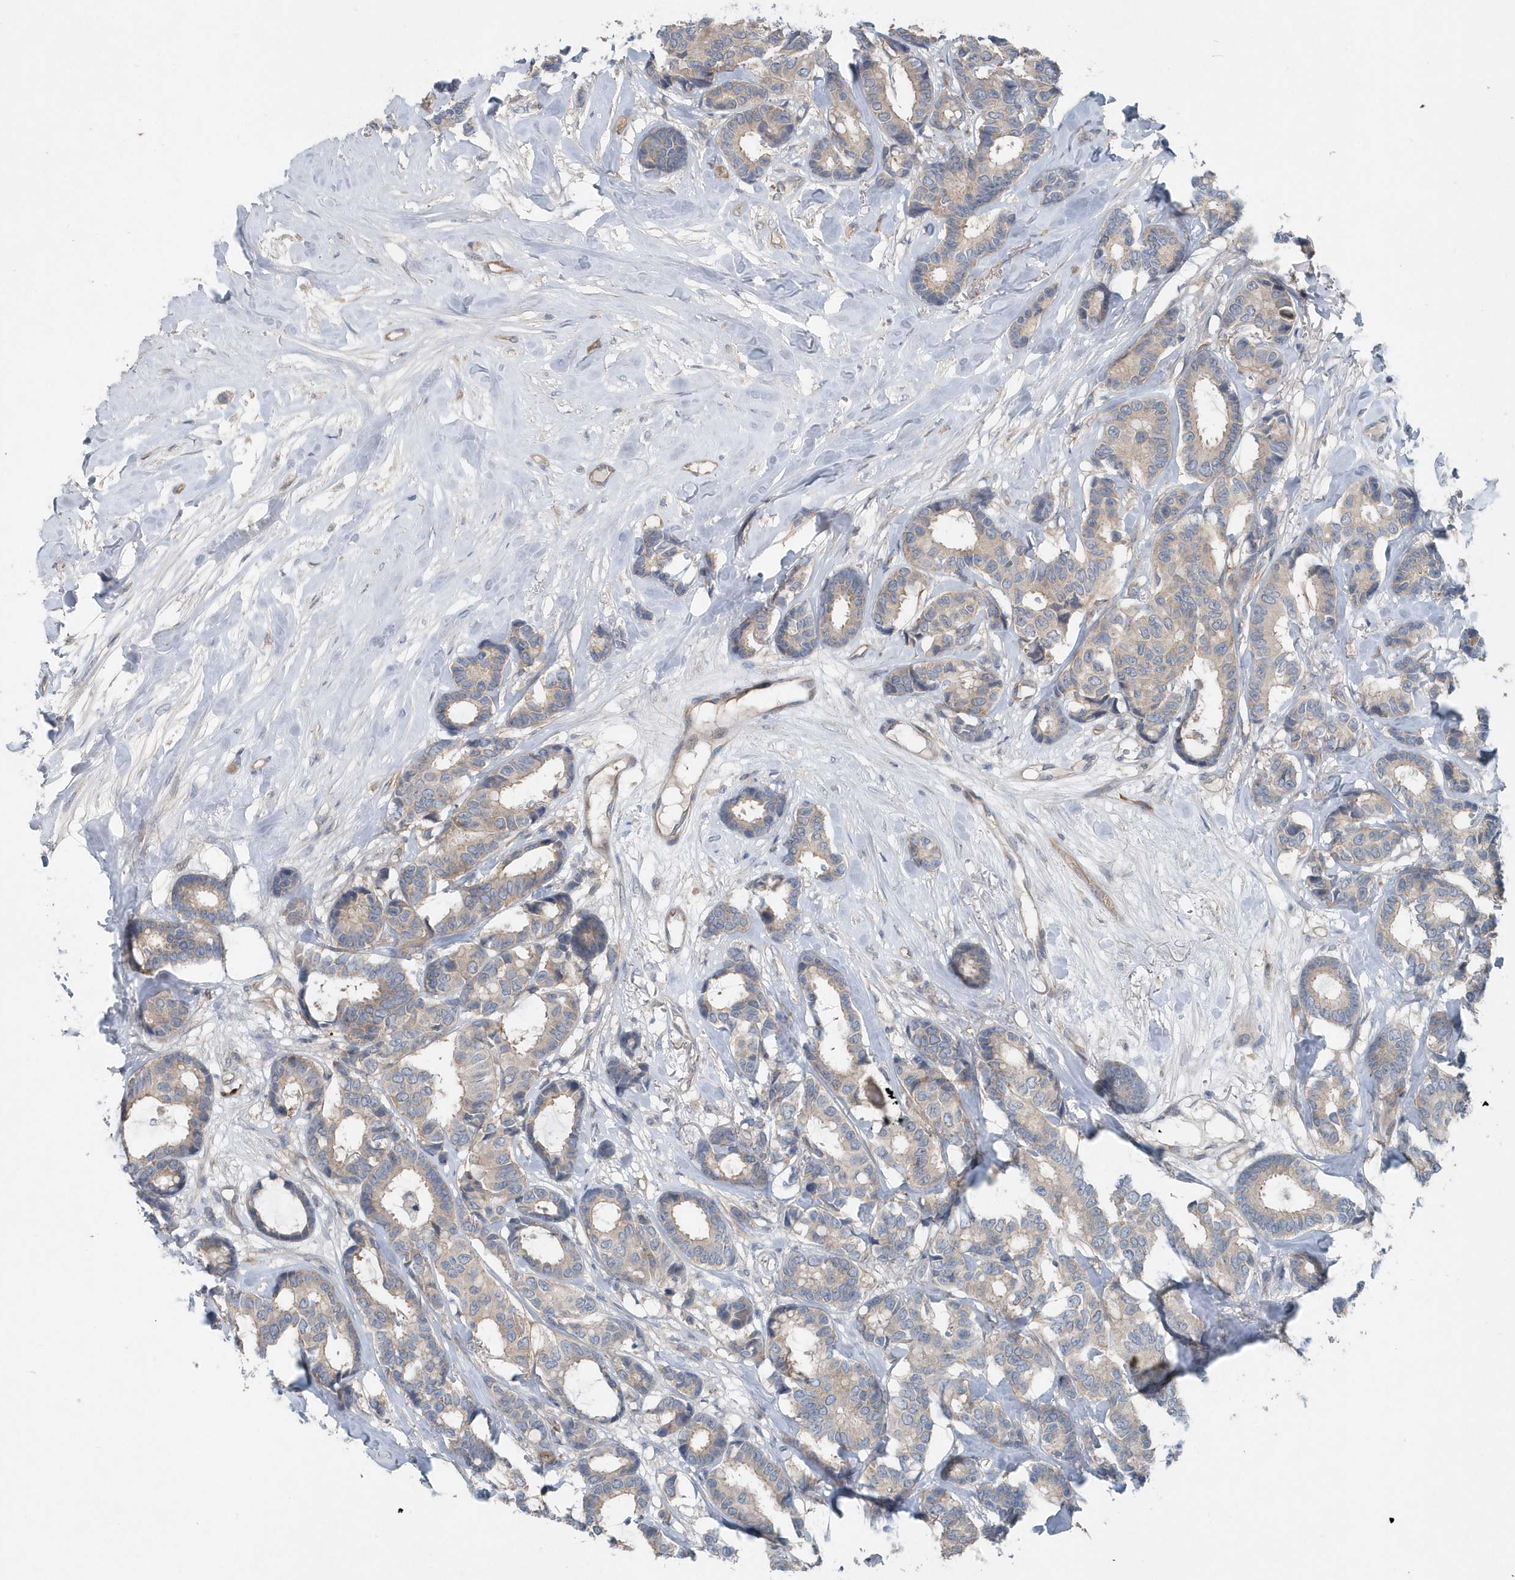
{"staining": {"intensity": "weak", "quantity": "25%-75%", "location": "cytoplasmic/membranous"}, "tissue": "breast cancer", "cell_type": "Tumor cells", "image_type": "cancer", "snomed": [{"axis": "morphology", "description": "Duct carcinoma"}, {"axis": "topography", "description": "Breast"}], "caption": "A low amount of weak cytoplasmic/membranous positivity is identified in approximately 25%-75% of tumor cells in breast infiltrating ductal carcinoma tissue. (DAB (3,3'-diaminobenzidine) IHC with brightfield microscopy, high magnification).", "gene": "MCC", "patient": {"sex": "female", "age": 87}}